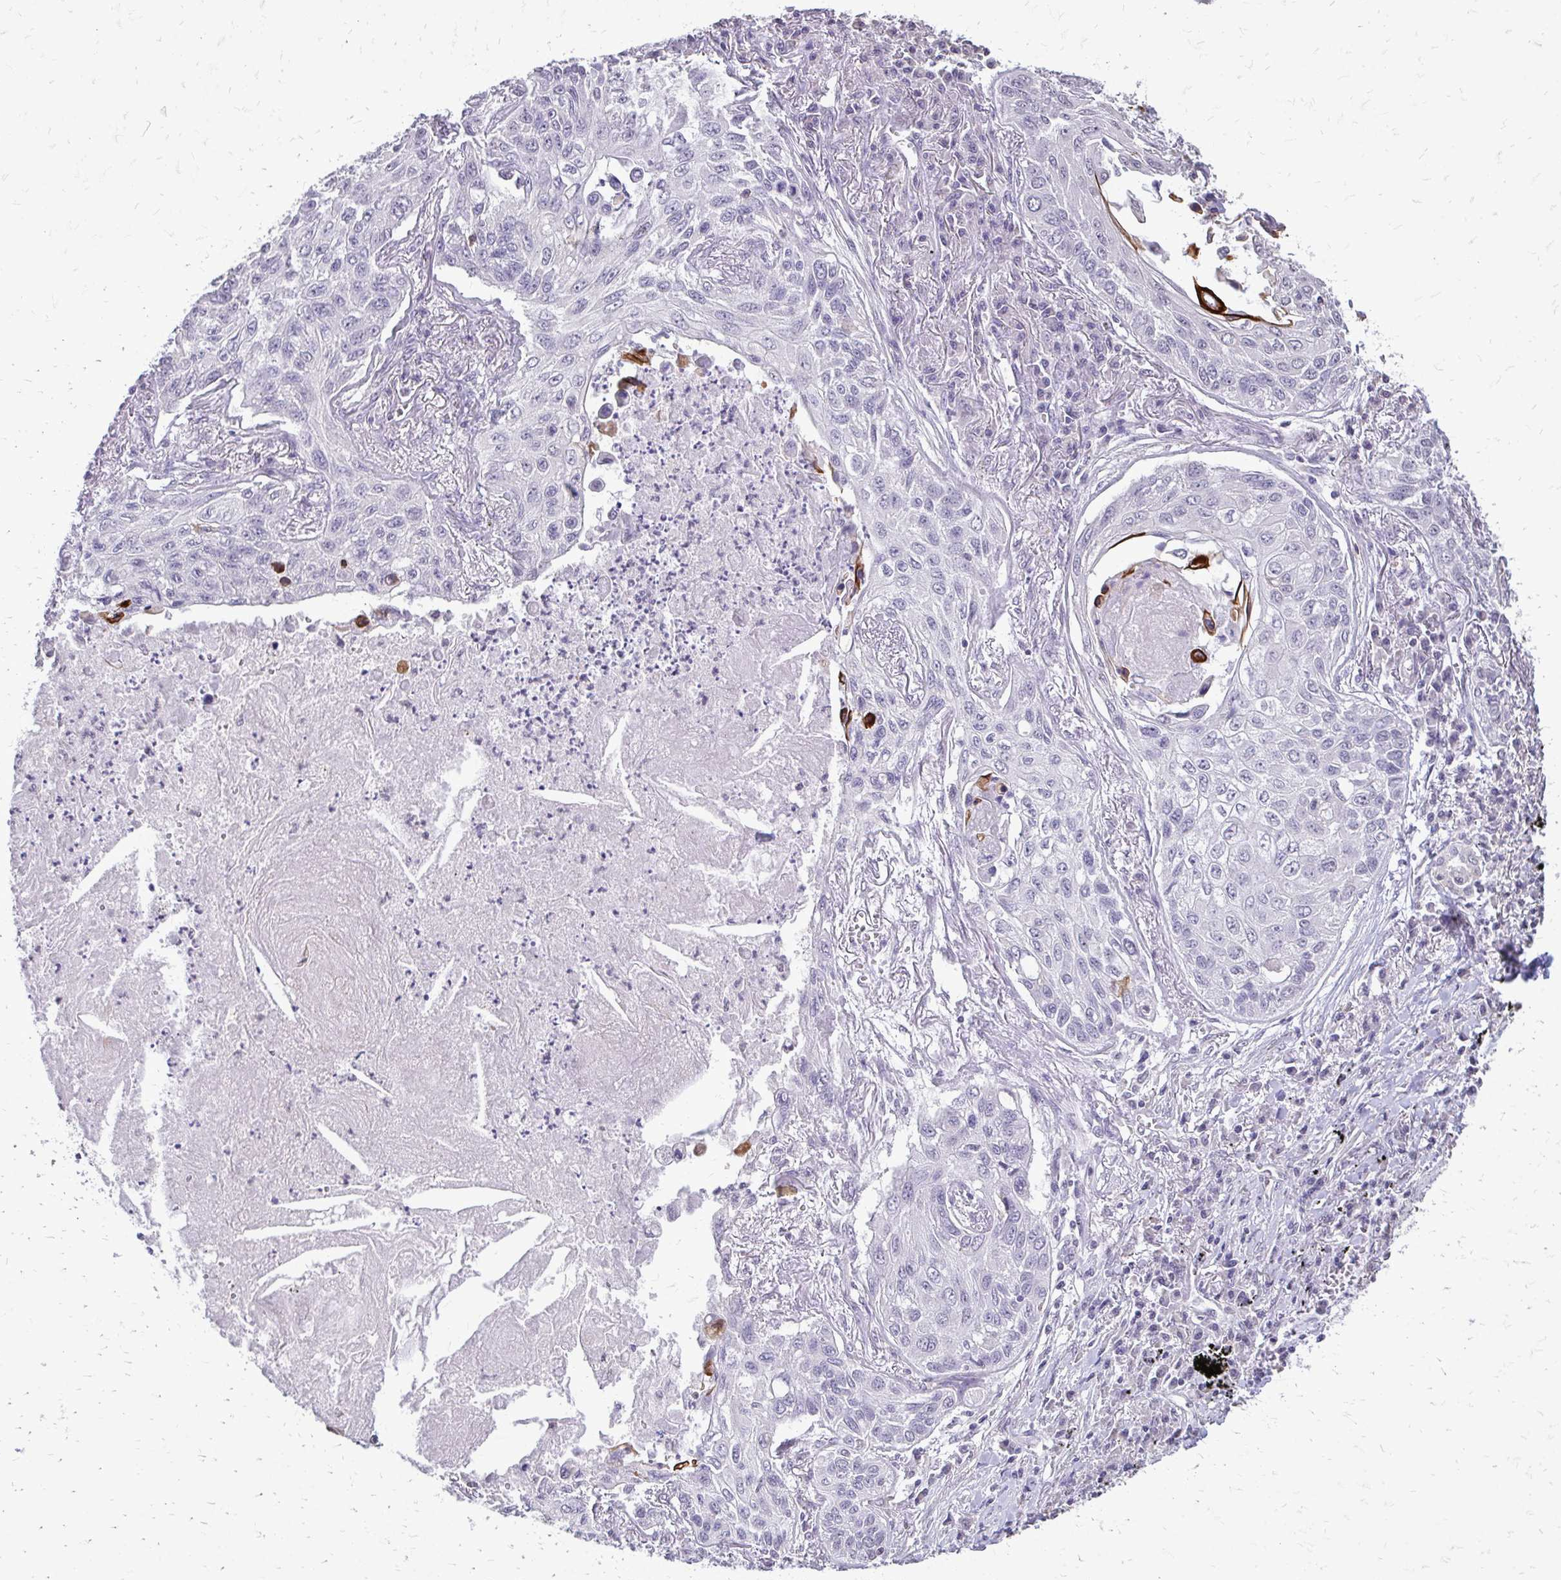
{"staining": {"intensity": "negative", "quantity": "none", "location": "none"}, "tissue": "lung cancer", "cell_type": "Tumor cells", "image_type": "cancer", "snomed": [{"axis": "morphology", "description": "Squamous cell carcinoma, NOS"}, {"axis": "topography", "description": "Lung"}], "caption": "This is an IHC image of human squamous cell carcinoma (lung). There is no positivity in tumor cells.", "gene": "AKAP5", "patient": {"sex": "male", "age": 75}}